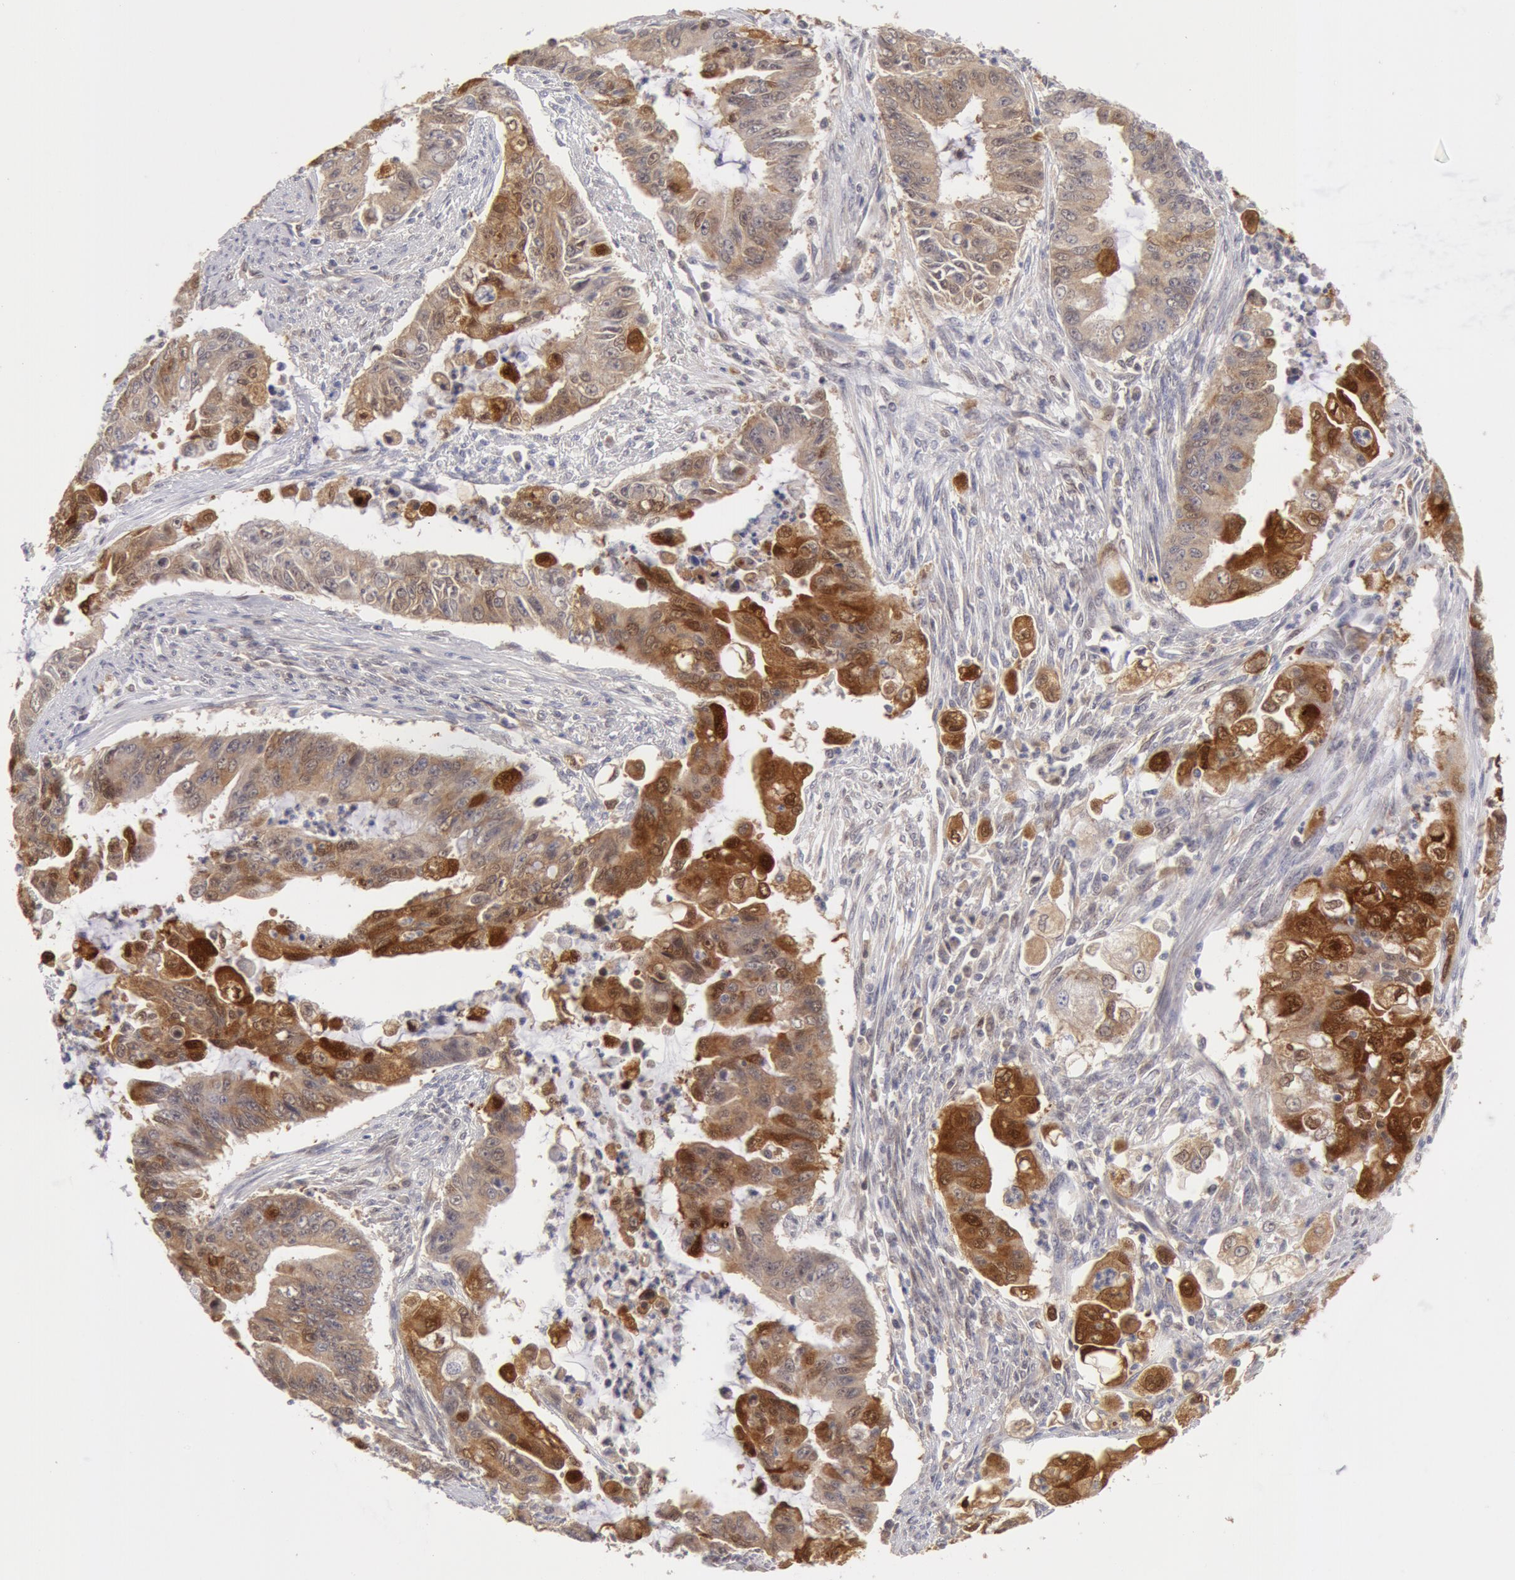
{"staining": {"intensity": "moderate", "quantity": "25%-75%", "location": "cytoplasmic/membranous,nuclear"}, "tissue": "endometrial cancer", "cell_type": "Tumor cells", "image_type": "cancer", "snomed": [{"axis": "morphology", "description": "Adenocarcinoma, NOS"}, {"axis": "topography", "description": "Endometrium"}], "caption": "Human endometrial cancer (adenocarcinoma) stained for a protein (brown) demonstrates moderate cytoplasmic/membranous and nuclear positive staining in about 25%-75% of tumor cells.", "gene": "TXNRD1", "patient": {"sex": "female", "age": 75}}